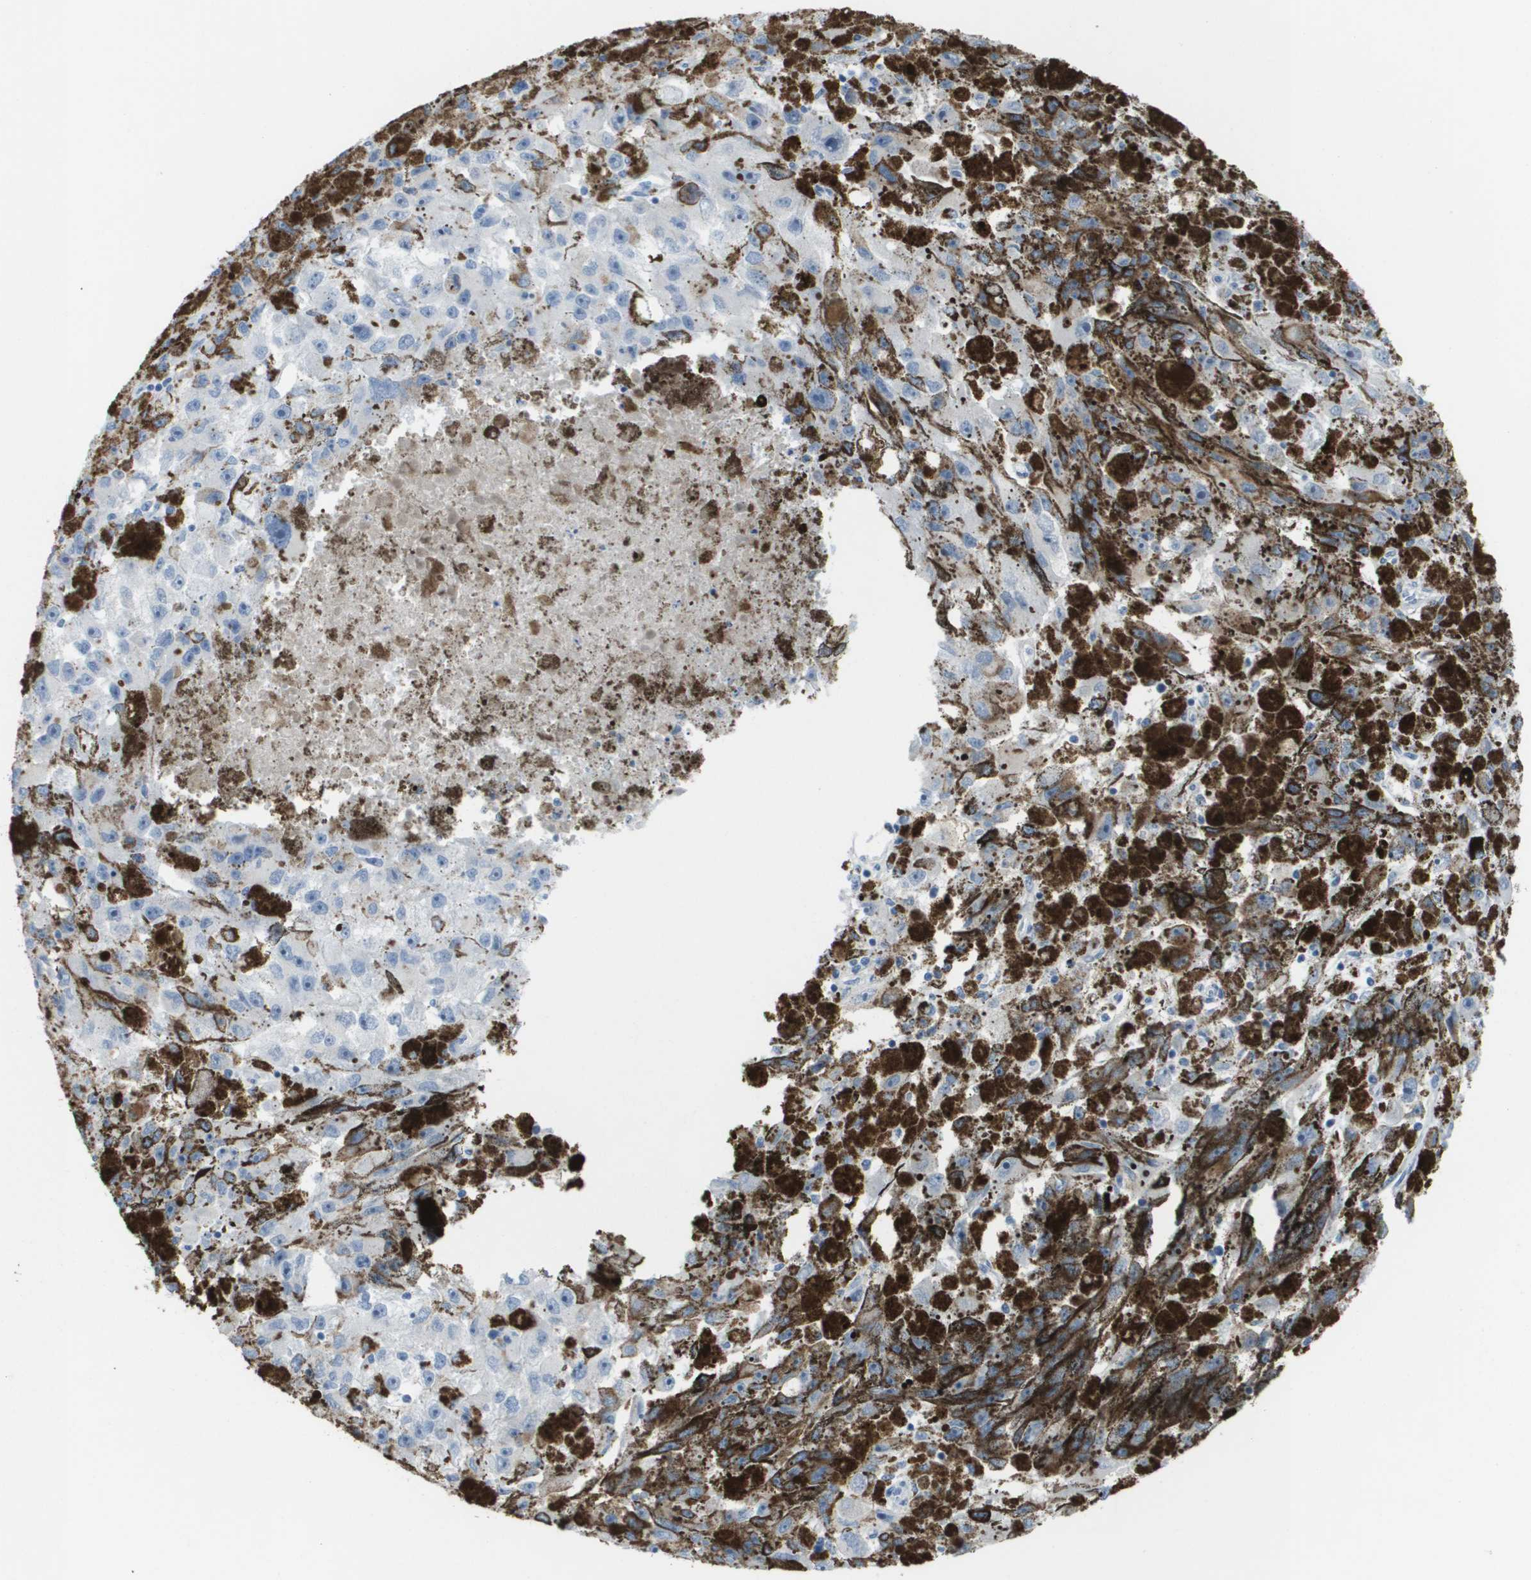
{"staining": {"intensity": "negative", "quantity": "none", "location": "none"}, "tissue": "melanoma", "cell_type": "Tumor cells", "image_type": "cancer", "snomed": [{"axis": "morphology", "description": "Malignant melanoma, NOS"}, {"axis": "topography", "description": "Skin"}], "caption": "A micrograph of malignant melanoma stained for a protein shows no brown staining in tumor cells.", "gene": "GPR18", "patient": {"sex": "female", "age": 104}}